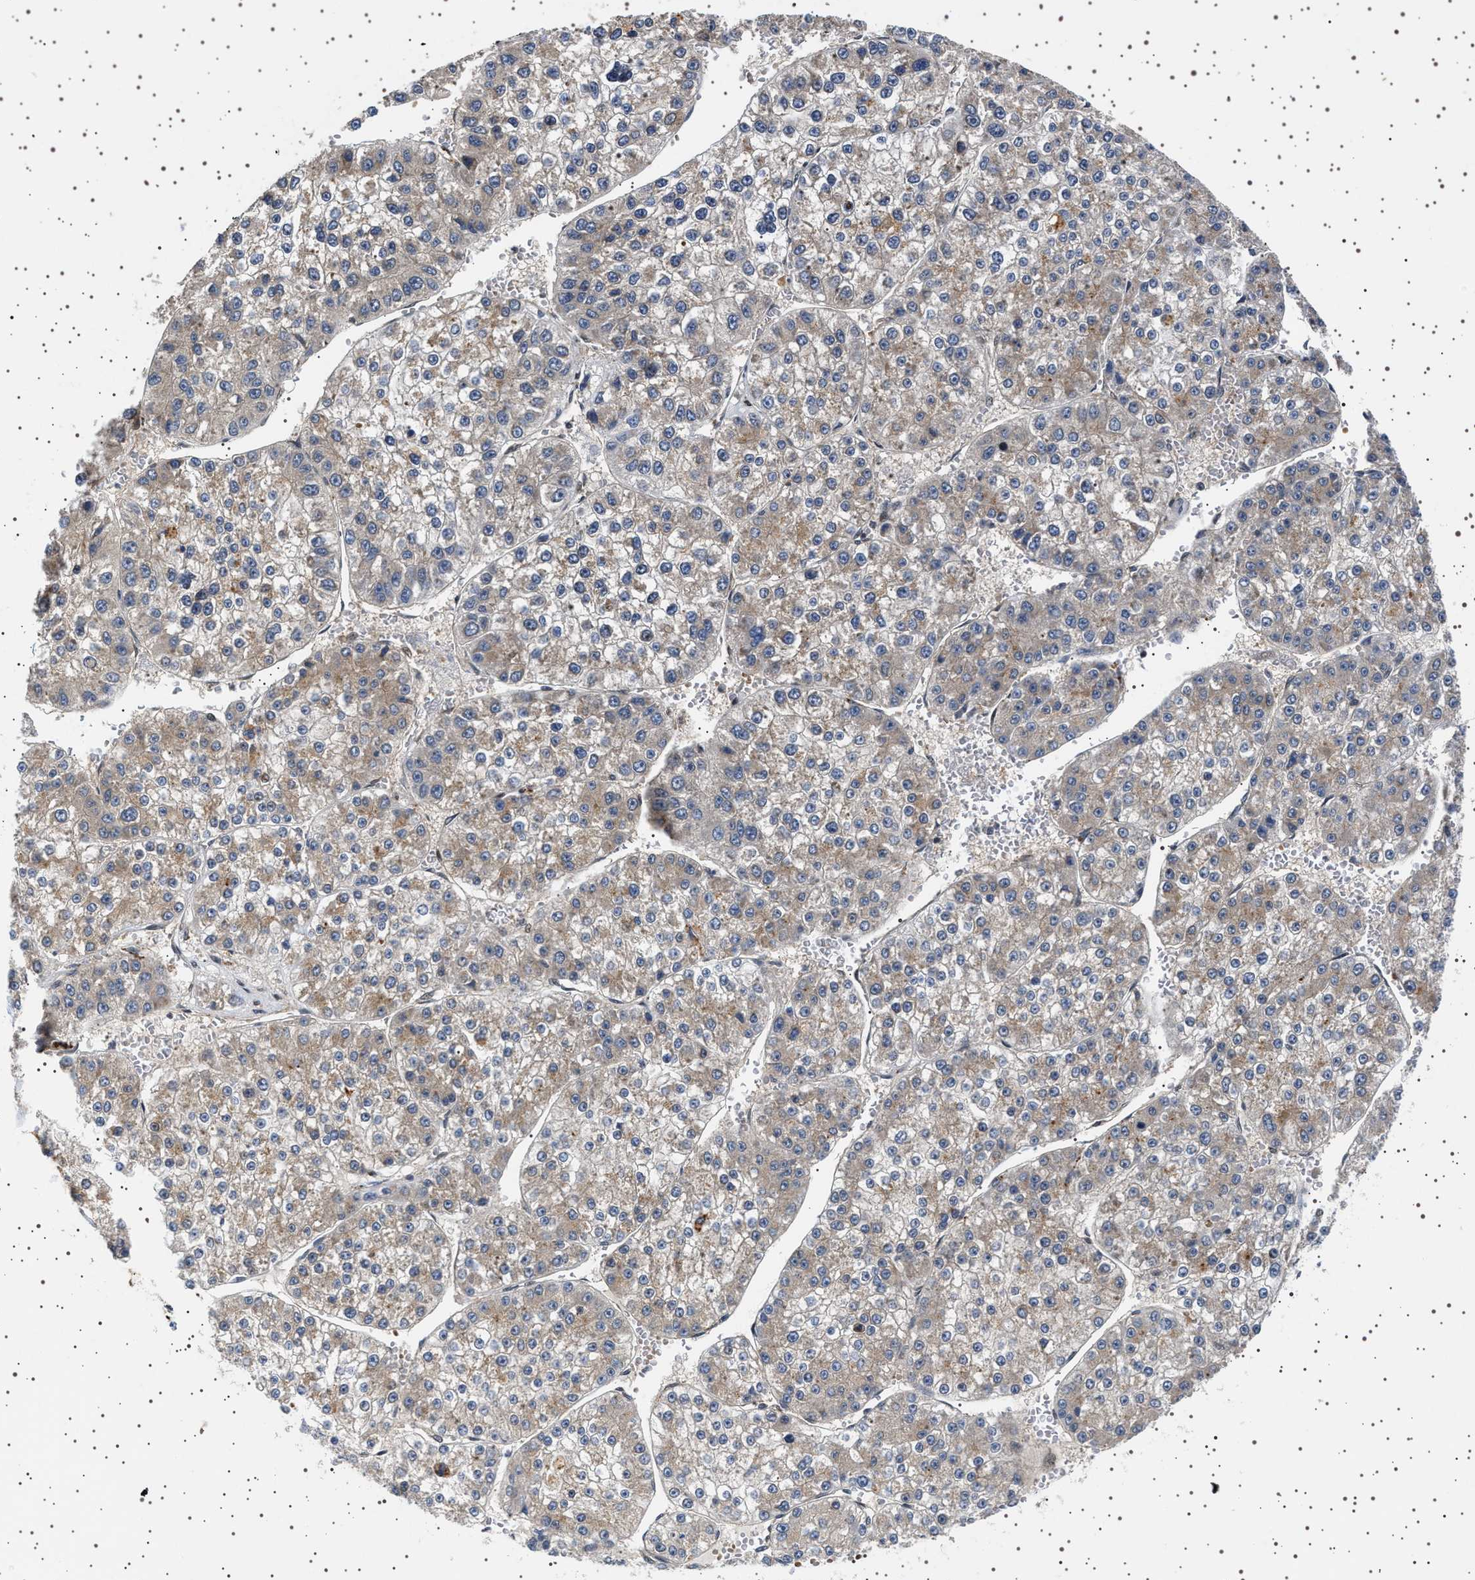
{"staining": {"intensity": "weak", "quantity": "25%-75%", "location": "cytoplasmic/membranous"}, "tissue": "liver cancer", "cell_type": "Tumor cells", "image_type": "cancer", "snomed": [{"axis": "morphology", "description": "Carcinoma, Hepatocellular, NOS"}, {"axis": "topography", "description": "Liver"}], "caption": "DAB (3,3'-diaminobenzidine) immunohistochemical staining of liver cancer shows weak cytoplasmic/membranous protein staining in approximately 25%-75% of tumor cells.", "gene": "BAG3", "patient": {"sex": "female", "age": 73}}